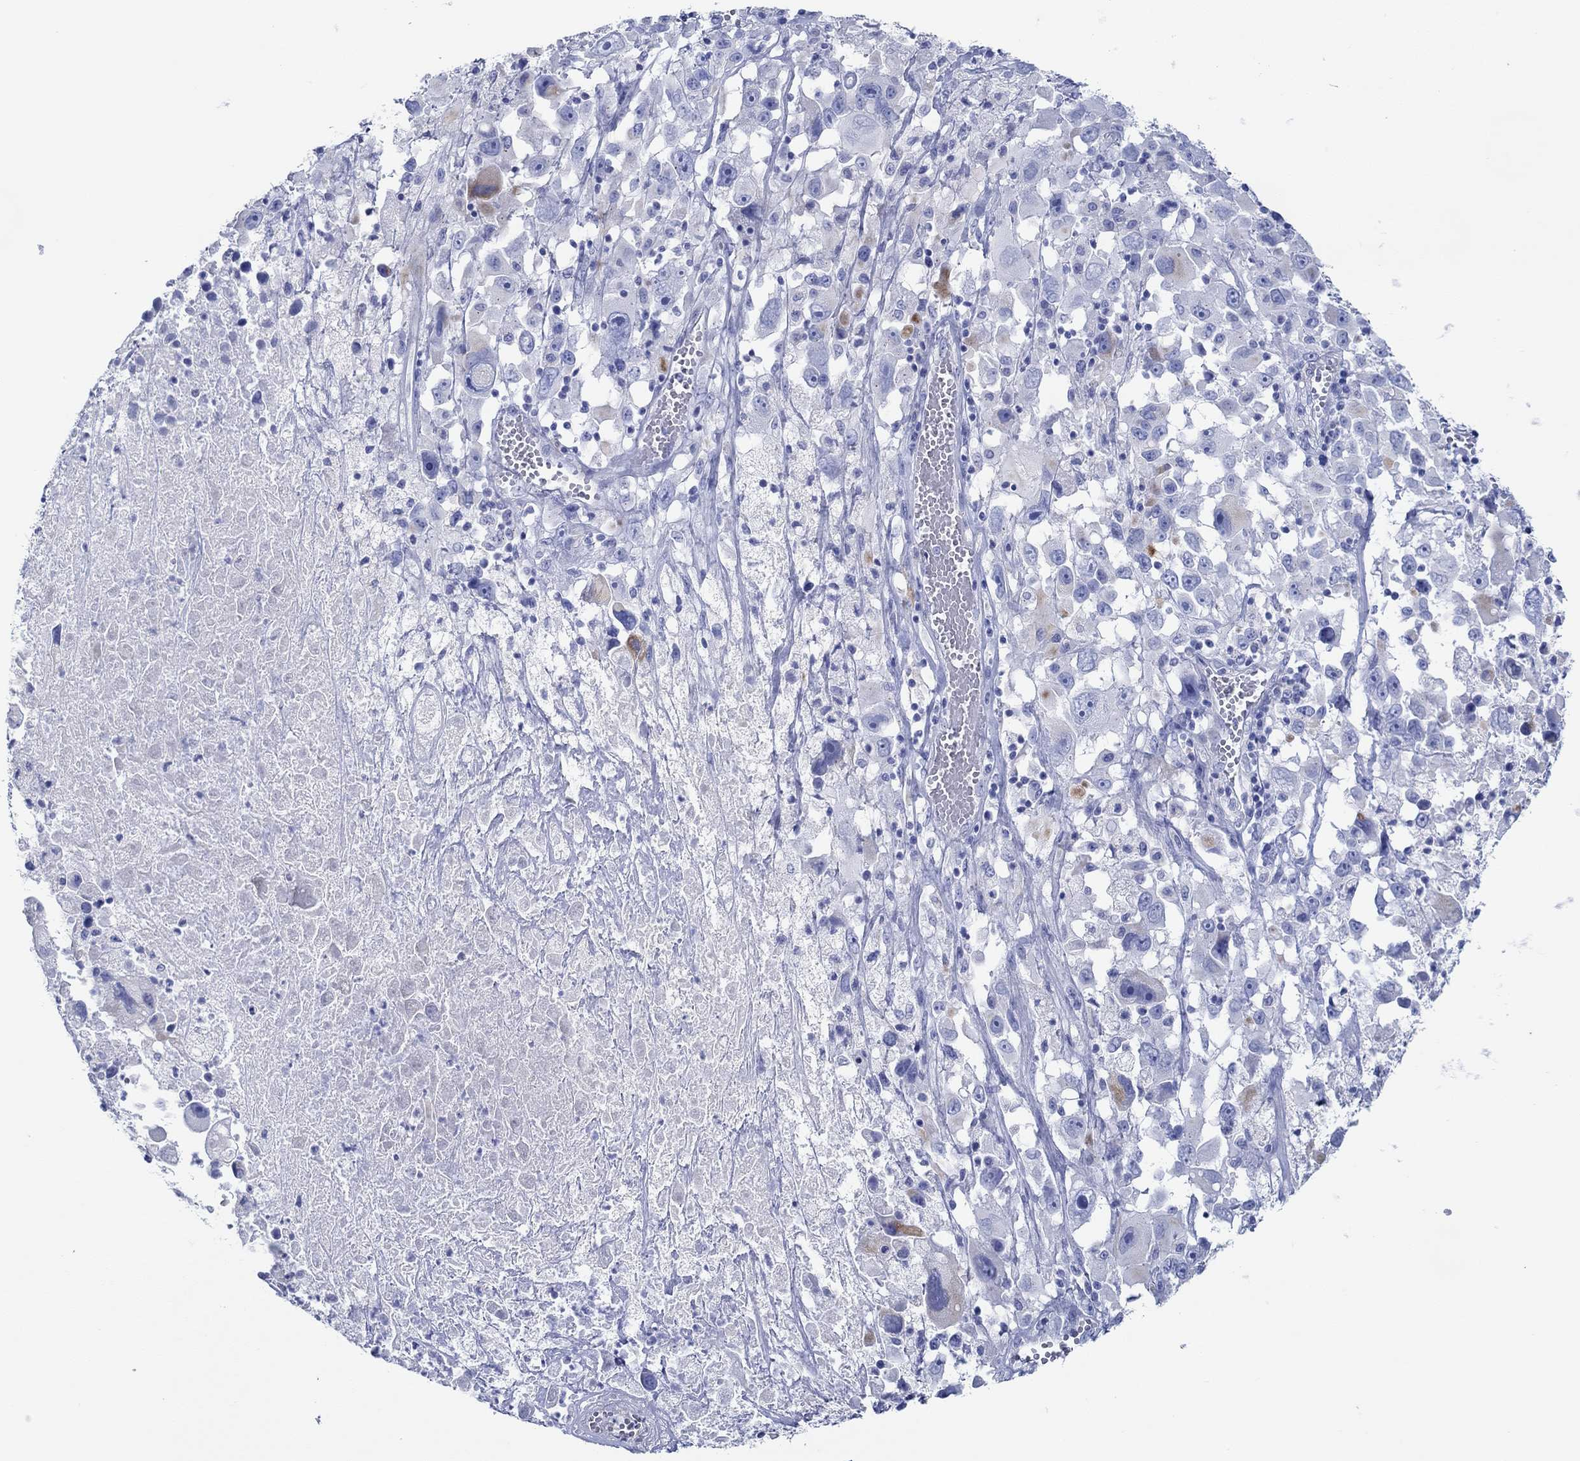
{"staining": {"intensity": "weak", "quantity": "<25%", "location": "cytoplasmic/membranous"}, "tissue": "melanoma", "cell_type": "Tumor cells", "image_type": "cancer", "snomed": [{"axis": "morphology", "description": "Malignant melanoma, Metastatic site"}, {"axis": "topography", "description": "Lymph node"}], "caption": "This is an immunohistochemistry histopathology image of malignant melanoma (metastatic site). There is no positivity in tumor cells.", "gene": "IGFBP6", "patient": {"sex": "male", "age": 50}}